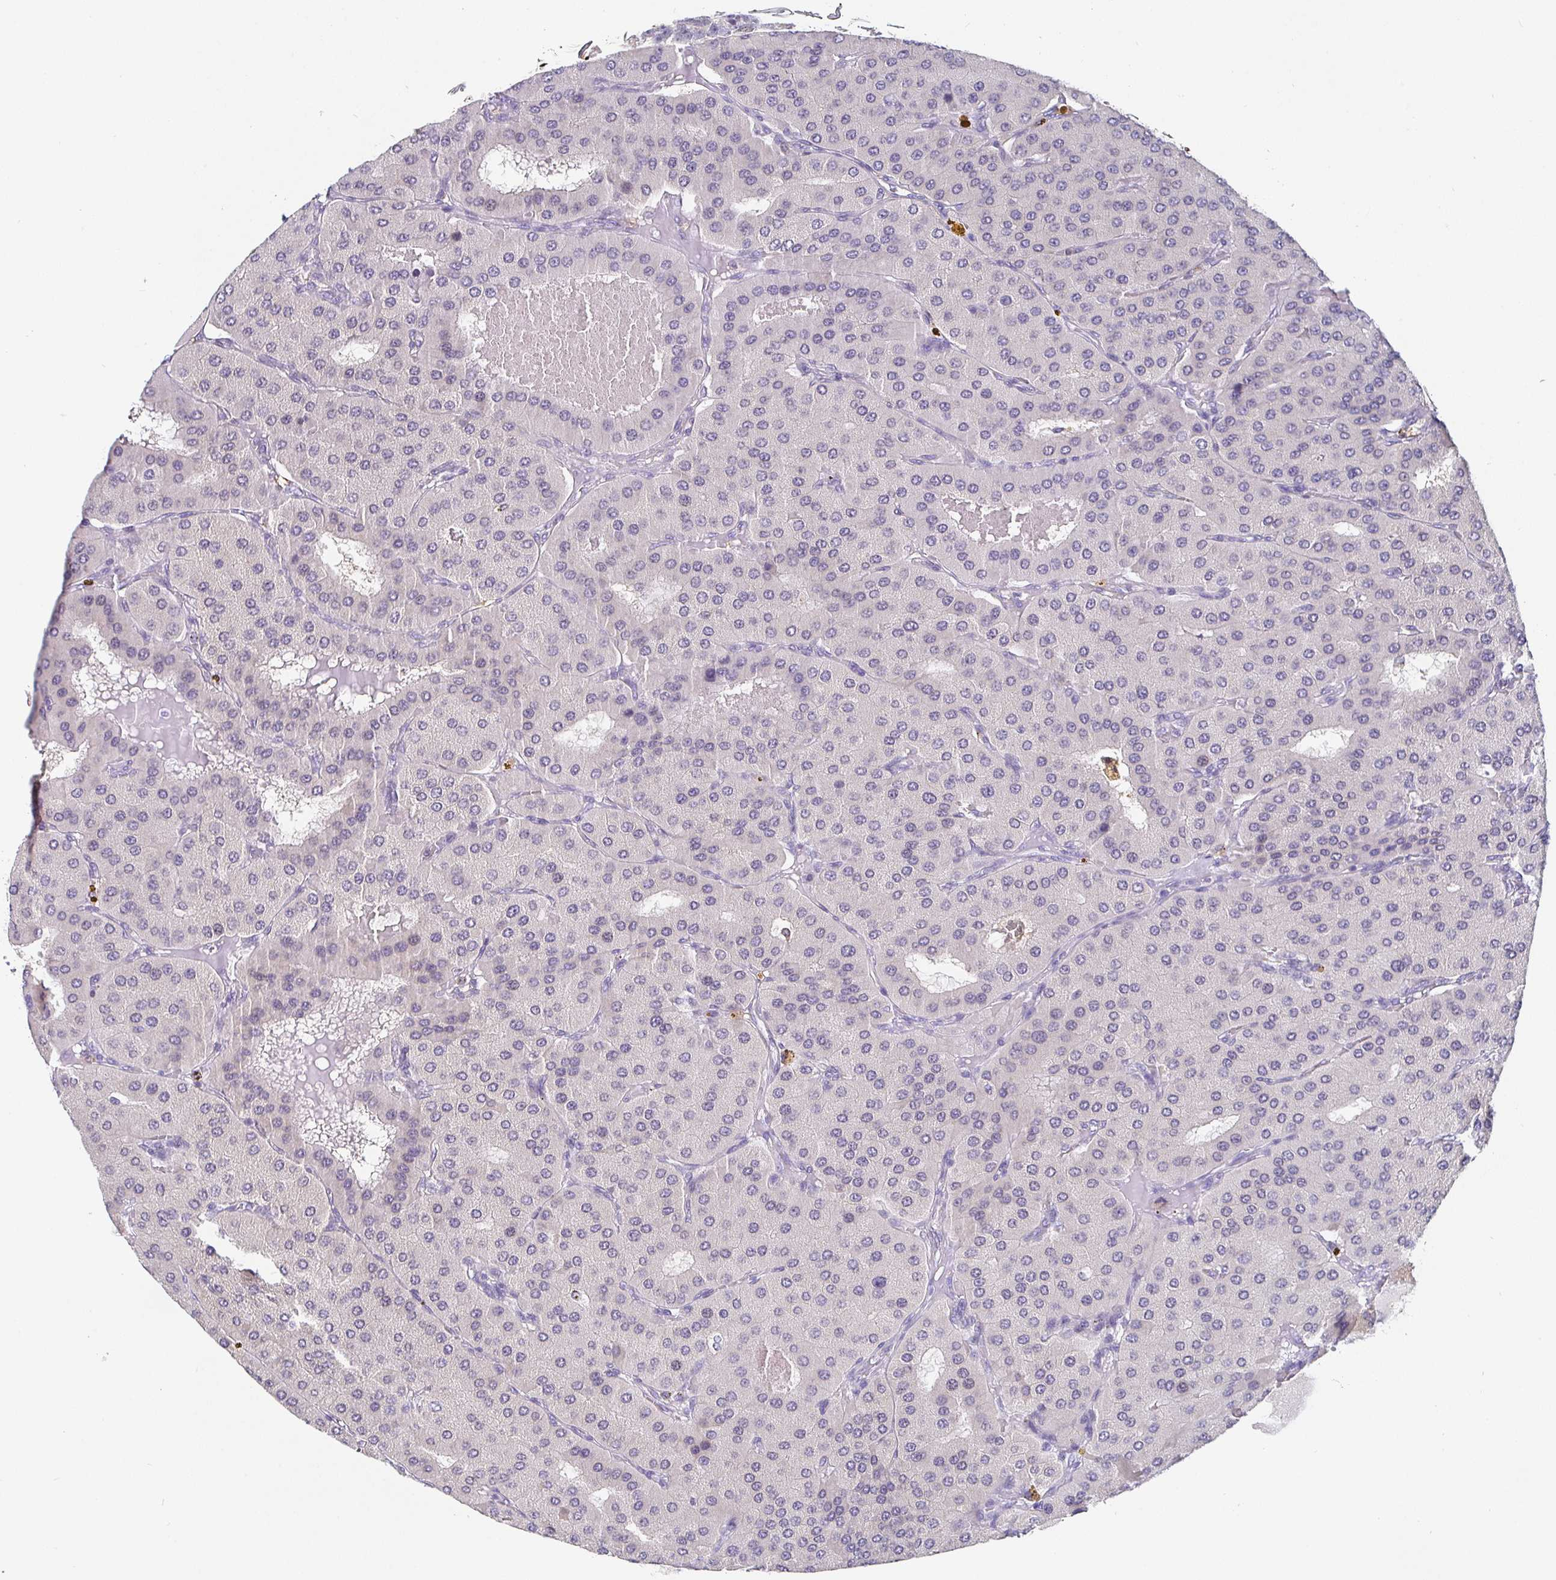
{"staining": {"intensity": "negative", "quantity": "none", "location": "none"}, "tissue": "parathyroid gland", "cell_type": "Glandular cells", "image_type": "normal", "snomed": [{"axis": "morphology", "description": "Normal tissue, NOS"}, {"axis": "morphology", "description": "Adenoma, NOS"}, {"axis": "topography", "description": "Parathyroid gland"}], "caption": "This is an immunohistochemistry (IHC) micrograph of normal parathyroid gland. There is no expression in glandular cells.", "gene": "SATB1", "patient": {"sex": "female", "age": 86}}